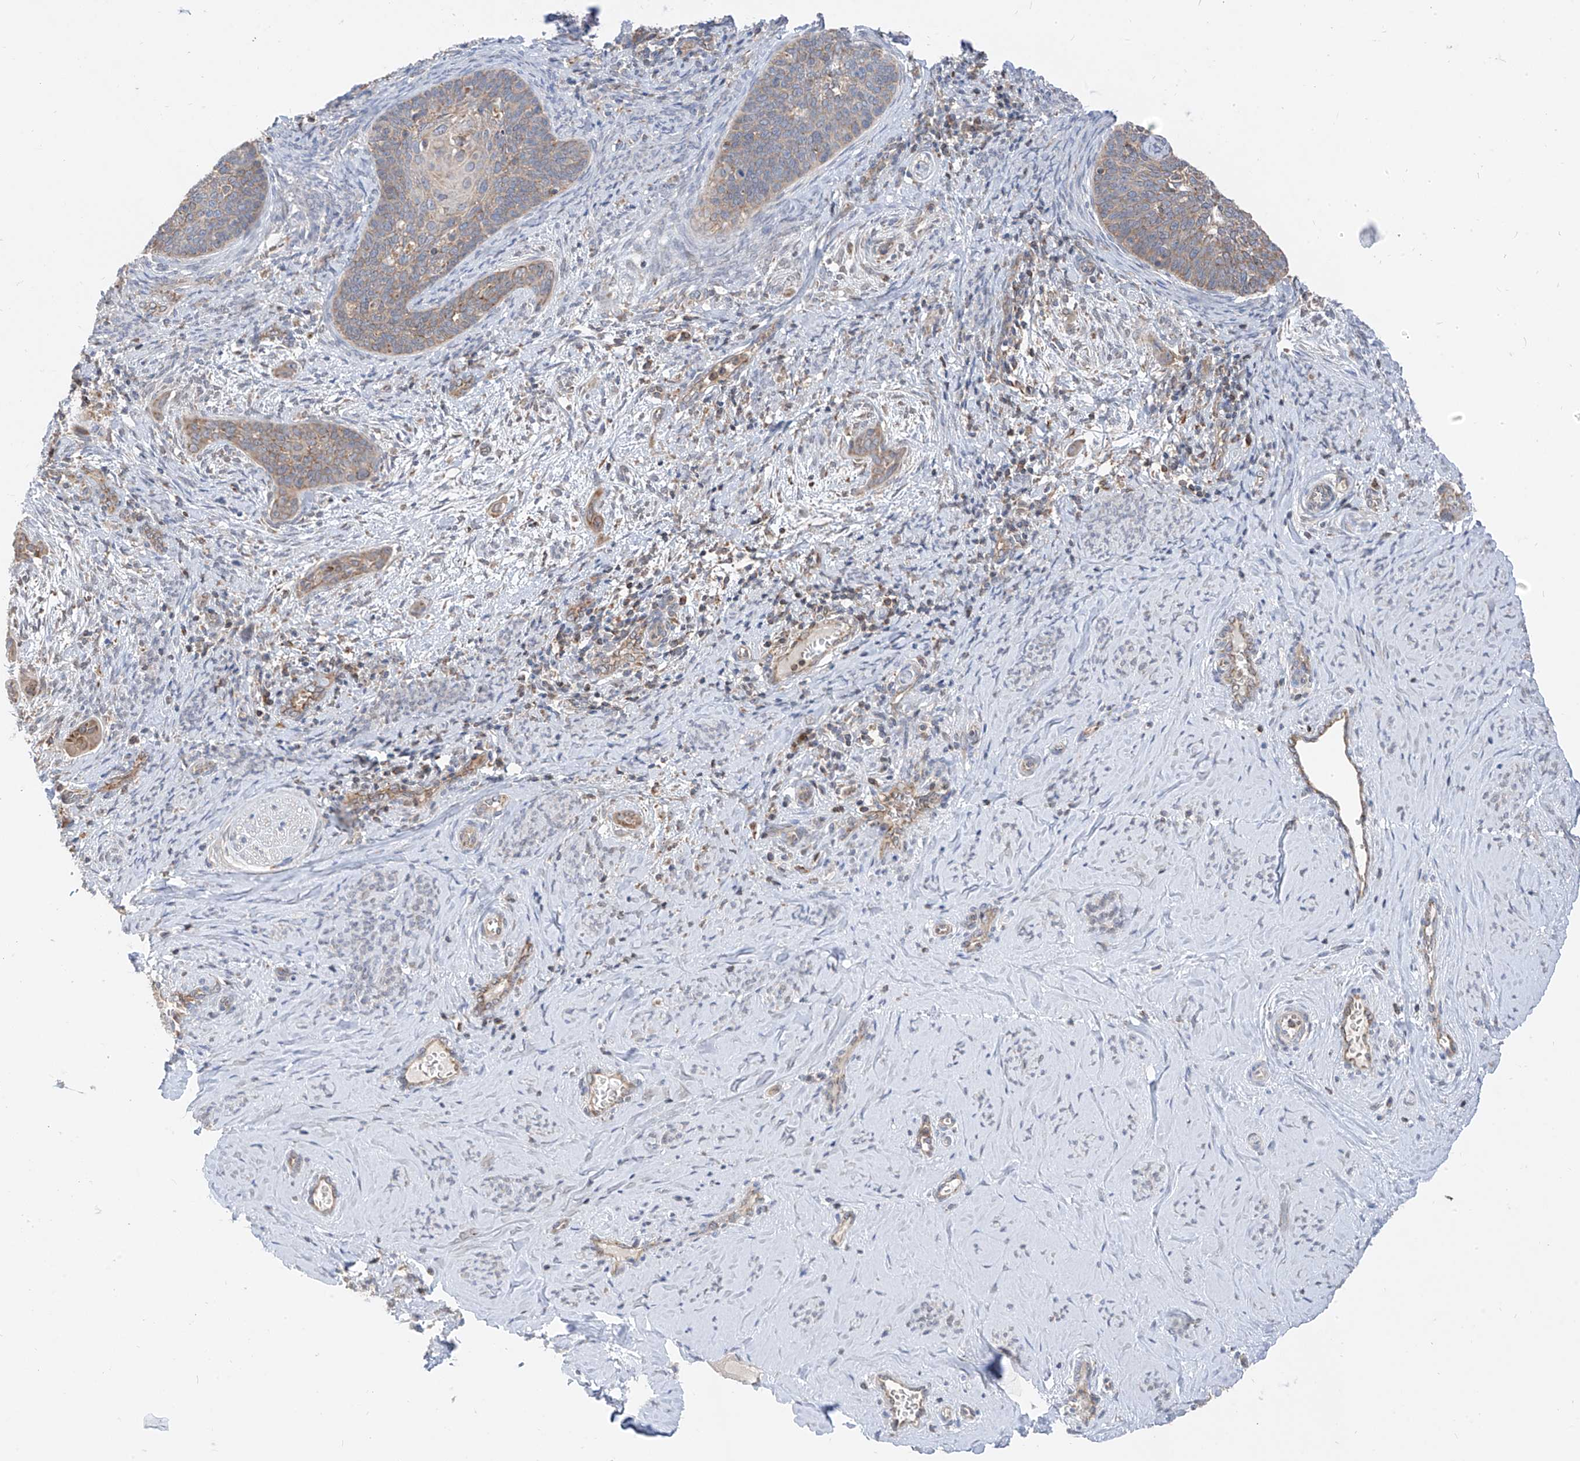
{"staining": {"intensity": "weak", "quantity": "25%-75%", "location": "cytoplasmic/membranous"}, "tissue": "cervical cancer", "cell_type": "Tumor cells", "image_type": "cancer", "snomed": [{"axis": "morphology", "description": "Squamous cell carcinoma, NOS"}, {"axis": "topography", "description": "Cervix"}], "caption": "Tumor cells show low levels of weak cytoplasmic/membranous positivity in approximately 25%-75% of cells in squamous cell carcinoma (cervical).", "gene": "ETHE1", "patient": {"sex": "female", "age": 33}}